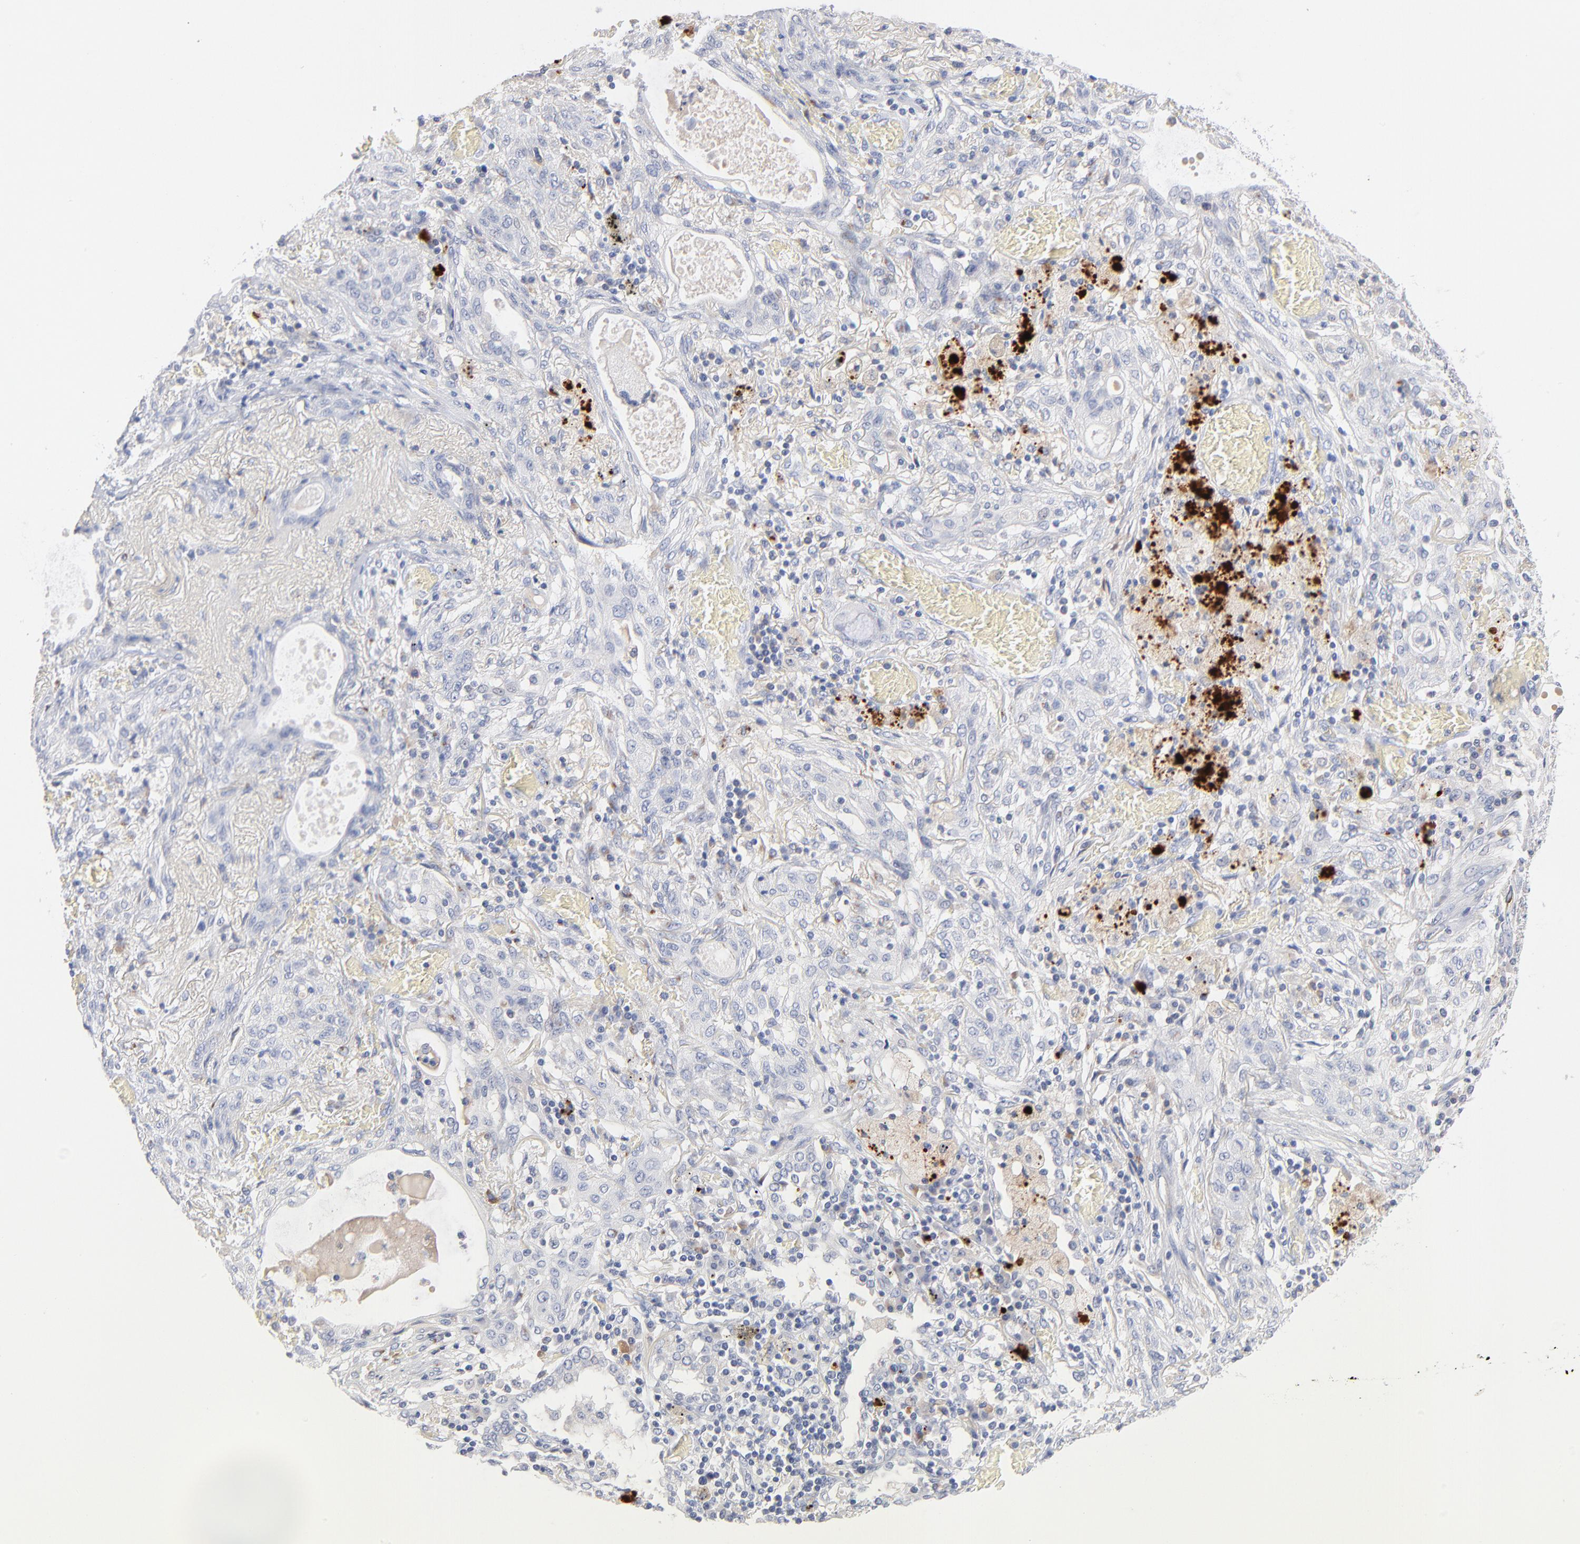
{"staining": {"intensity": "negative", "quantity": "none", "location": "none"}, "tissue": "lung cancer", "cell_type": "Tumor cells", "image_type": "cancer", "snomed": [{"axis": "morphology", "description": "Squamous cell carcinoma, NOS"}, {"axis": "topography", "description": "Lung"}], "caption": "High magnification brightfield microscopy of lung cancer (squamous cell carcinoma) stained with DAB (3,3'-diaminobenzidine) (brown) and counterstained with hematoxylin (blue): tumor cells show no significant expression. (DAB IHC visualized using brightfield microscopy, high magnification).", "gene": "F12", "patient": {"sex": "female", "age": 47}}